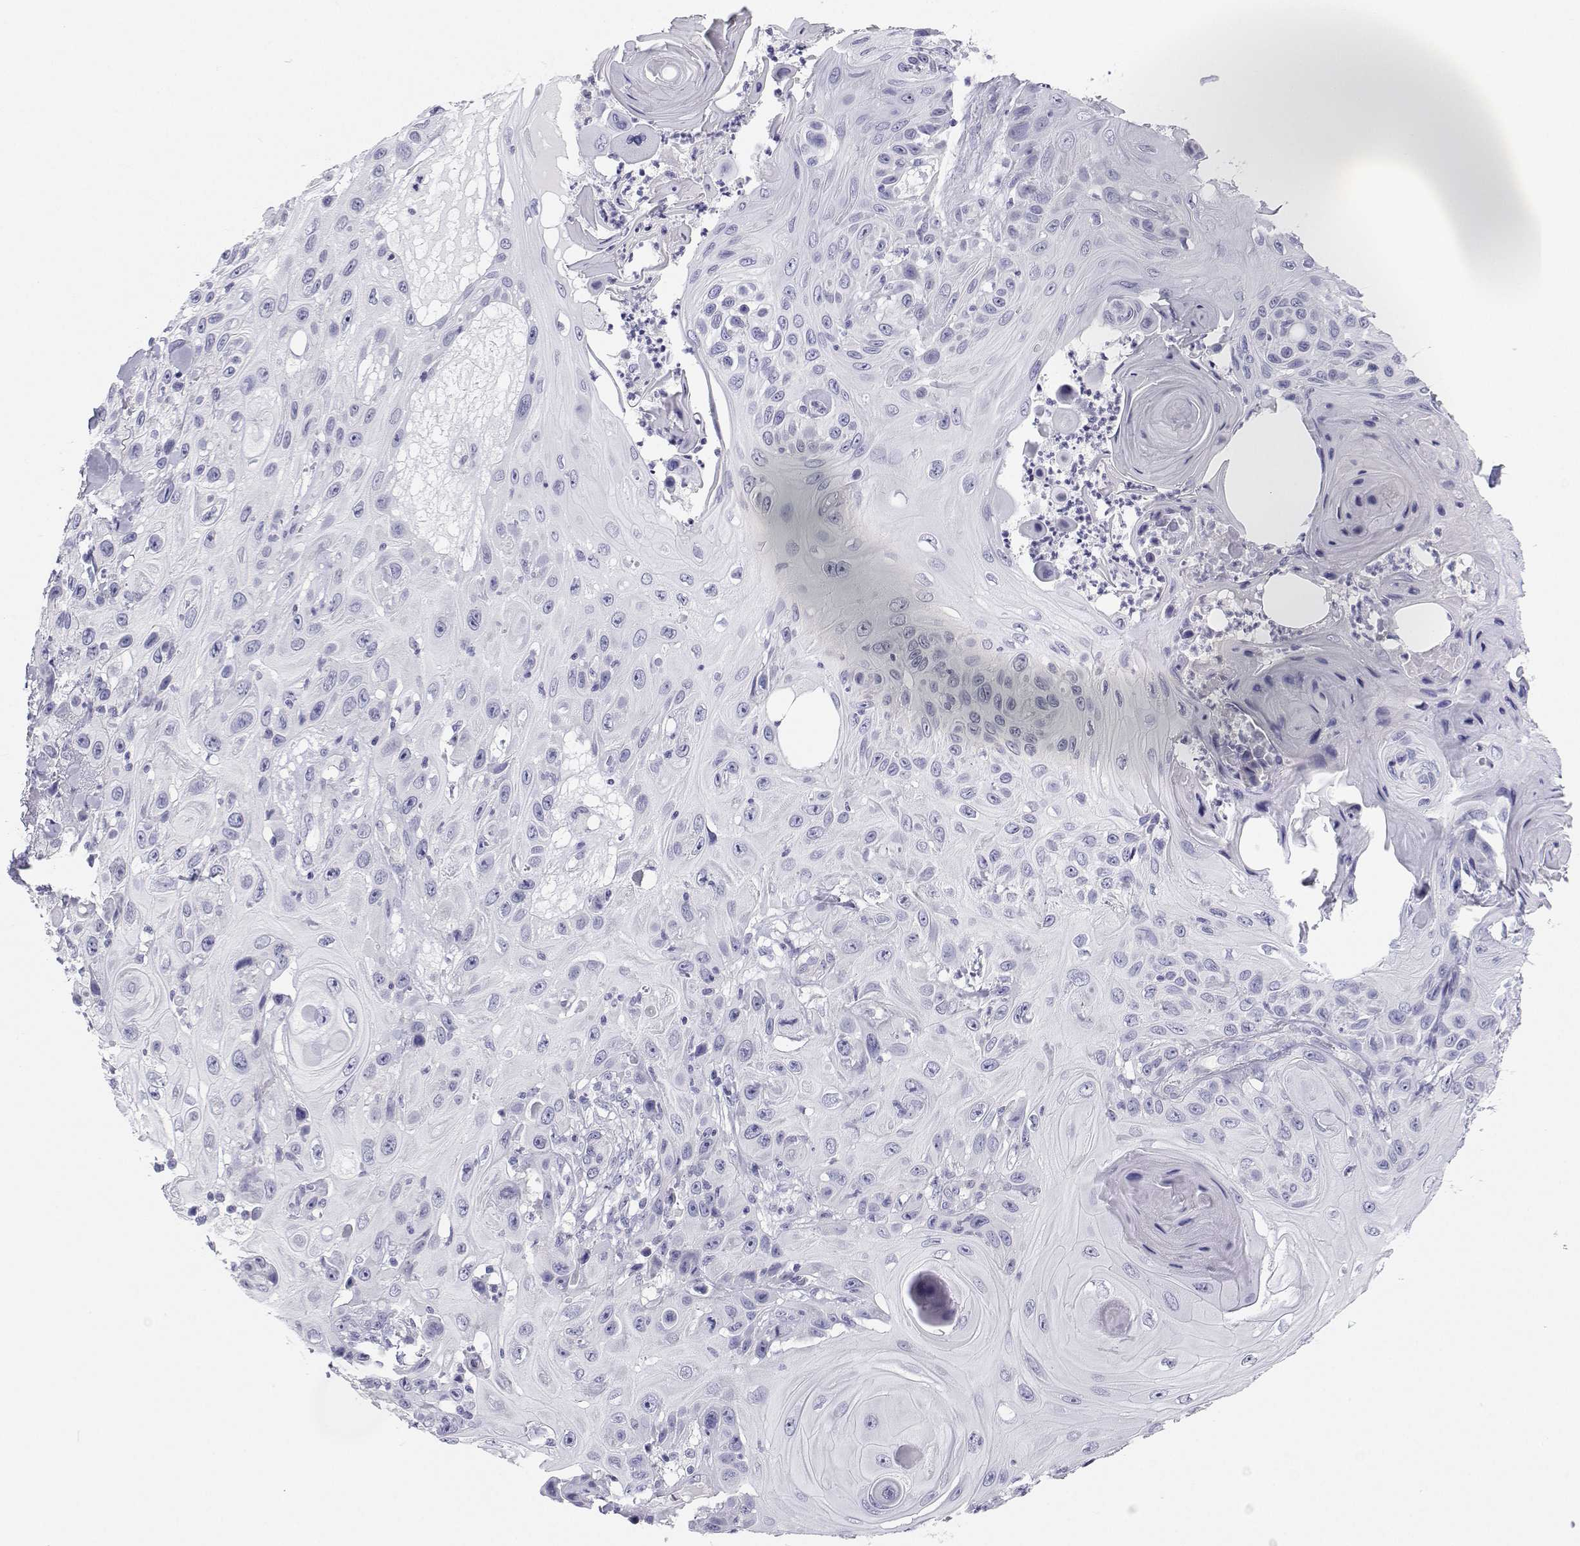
{"staining": {"intensity": "negative", "quantity": "none", "location": "none"}, "tissue": "skin cancer", "cell_type": "Tumor cells", "image_type": "cancer", "snomed": [{"axis": "morphology", "description": "Squamous cell carcinoma, NOS"}, {"axis": "topography", "description": "Skin"}], "caption": "An immunohistochemistry (IHC) image of squamous cell carcinoma (skin) is shown. There is no staining in tumor cells of squamous cell carcinoma (skin).", "gene": "BHMT", "patient": {"sex": "male", "age": 82}}